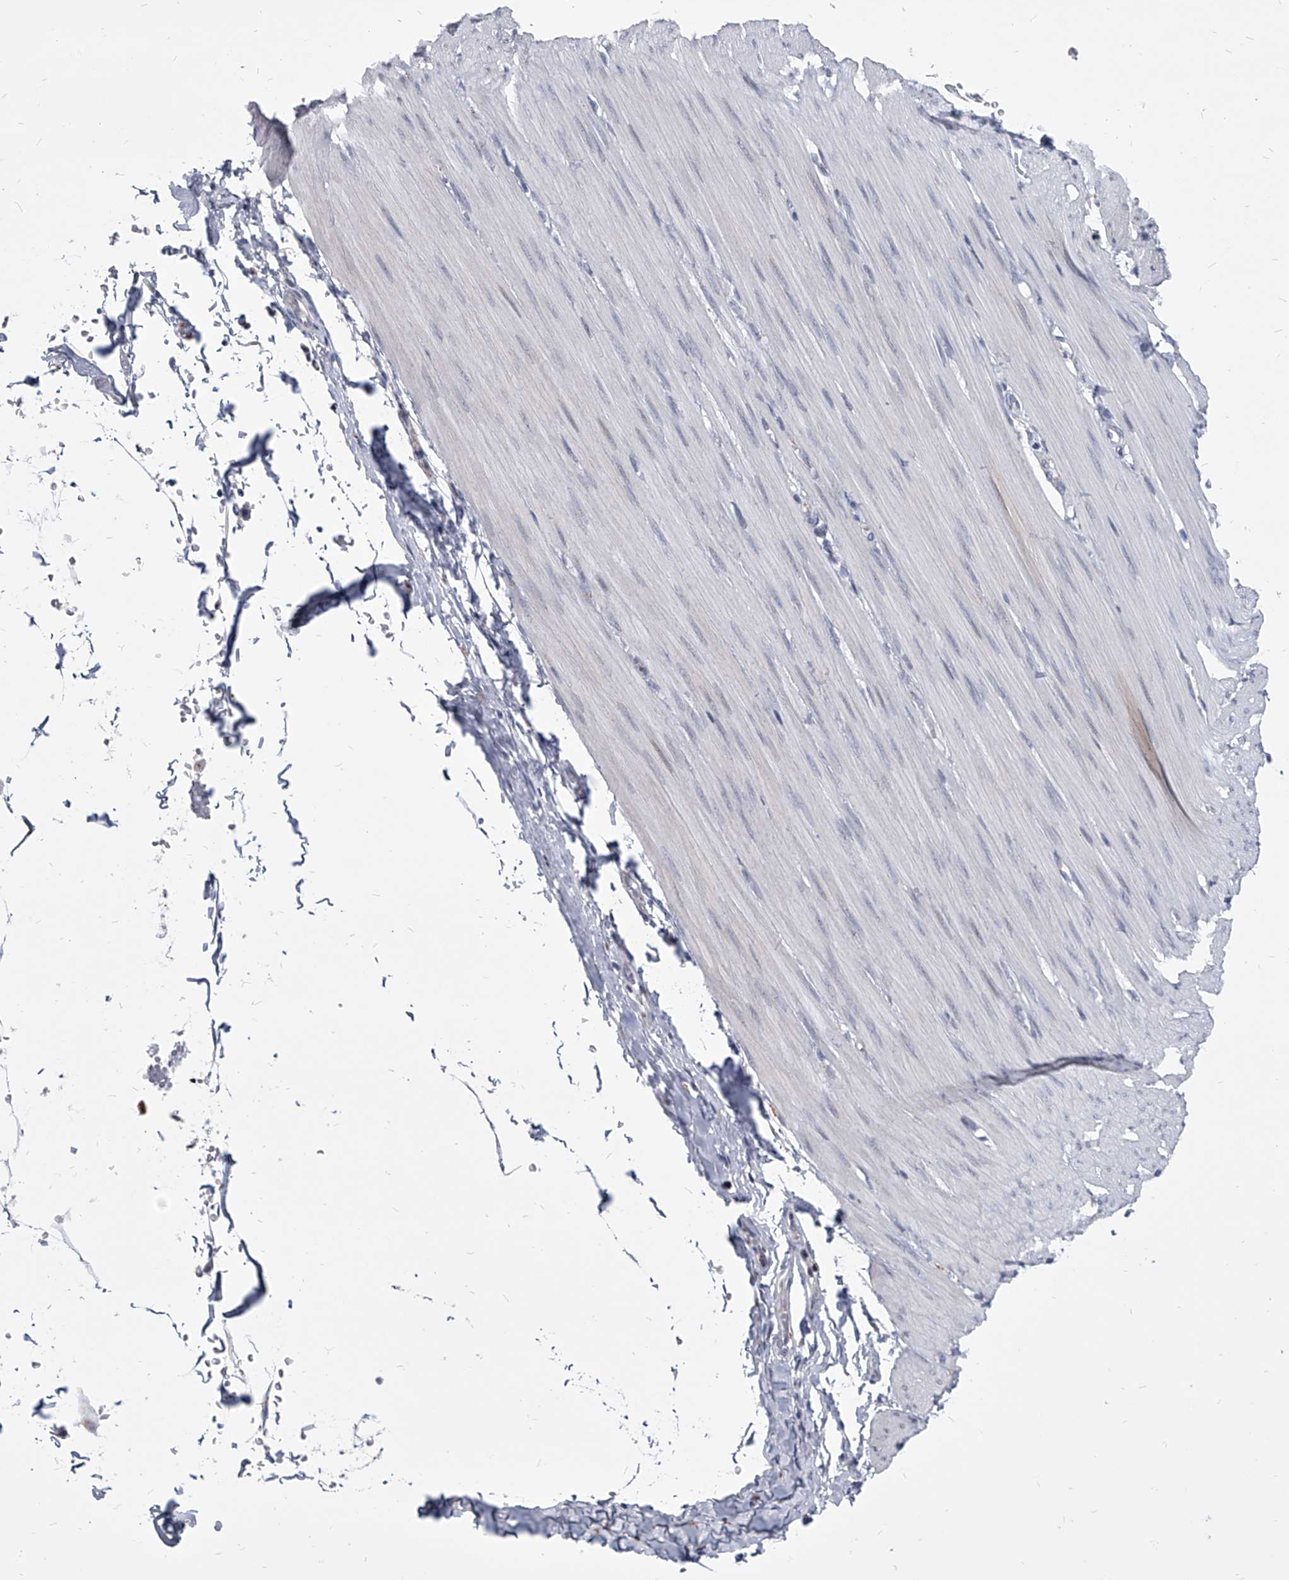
{"staining": {"intensity": "negative", "quantity": "none", "location": "none"}, "tissue": "smooth muscle", "cell_type": "Smooth muscle cells", "image_type": "normal", "snomed": [{"axis": "morphology", "description": "Normal tissue, NOS"}, {"axis": "morphology", "description": "Adenocarcinoma, NOS"}, {"axis": "topography", "description": "Colon"}, {"axis": "topography", "description": "Peripheral nerve tissue"}], "caption": "A histopathology image of smooth muscle stained for a protein shows no brown staining in smooth muscle cells.", "gene": "EVA1C", "patient": {"sex": "male", "age": 14}}